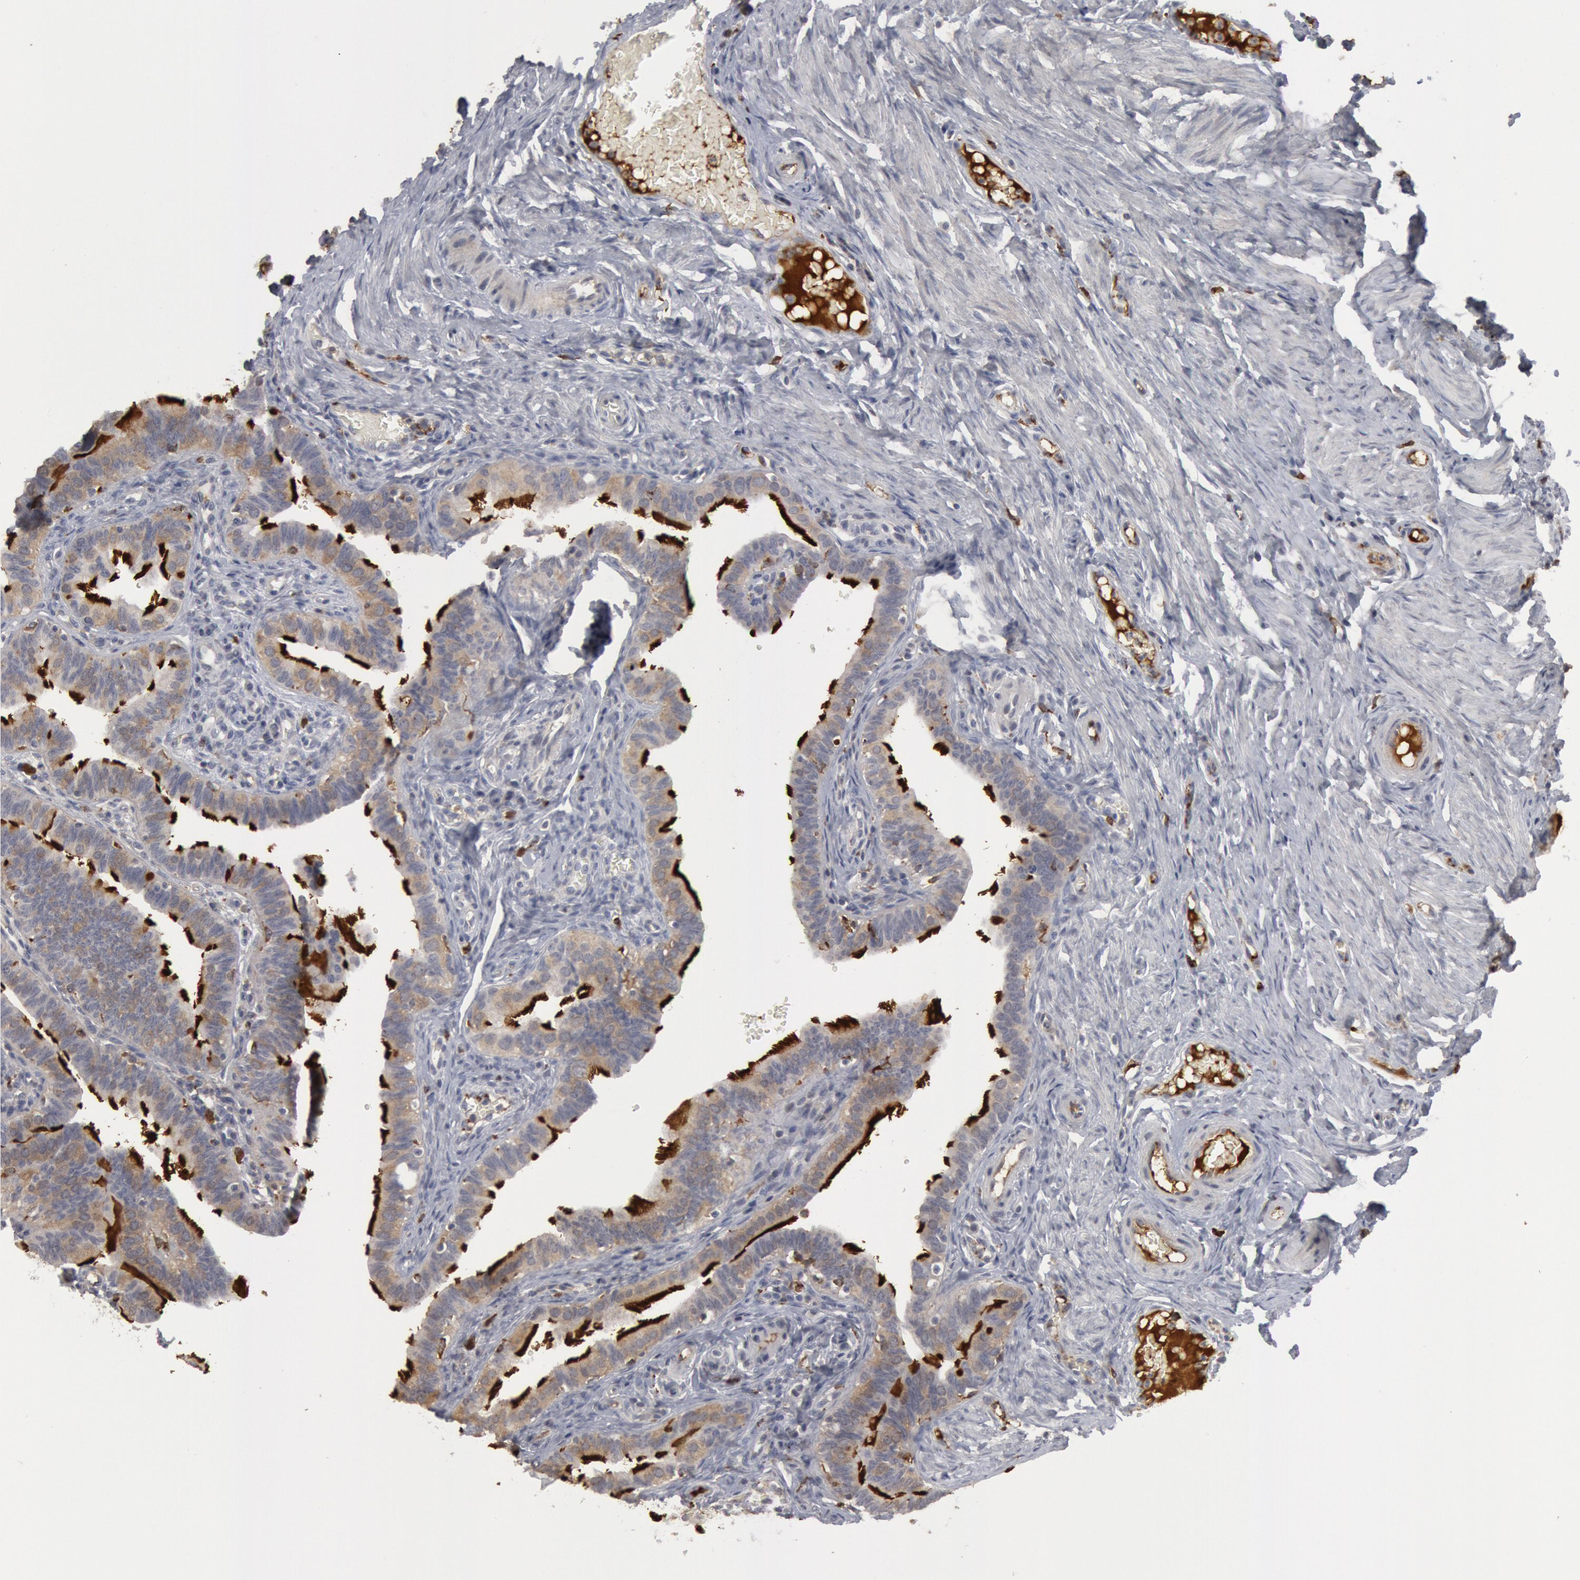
{"staining": {"intensity": "moderate", "quantity": ">75%", "location": "cytoplasmic/membranous"}, "tissue": "fallopian tube", "cell_type": "Glandular cells", "image_type": "normal", "snomed": [{"axis": "morphology", "description": "Normal tissue, NOS"}, {"axis": "topography", "description": "Fallopian tube"}, {"axis": "topography", "description": "Ovary"}], "caption": "Human fallopian tube stained with a brown dye demonstrates moderate cytoplasmic/membranous positive positivity in approximately >75% of glandular cells.", "gene": "C1QC", "patient": {"sex": "female", "age": 51}}